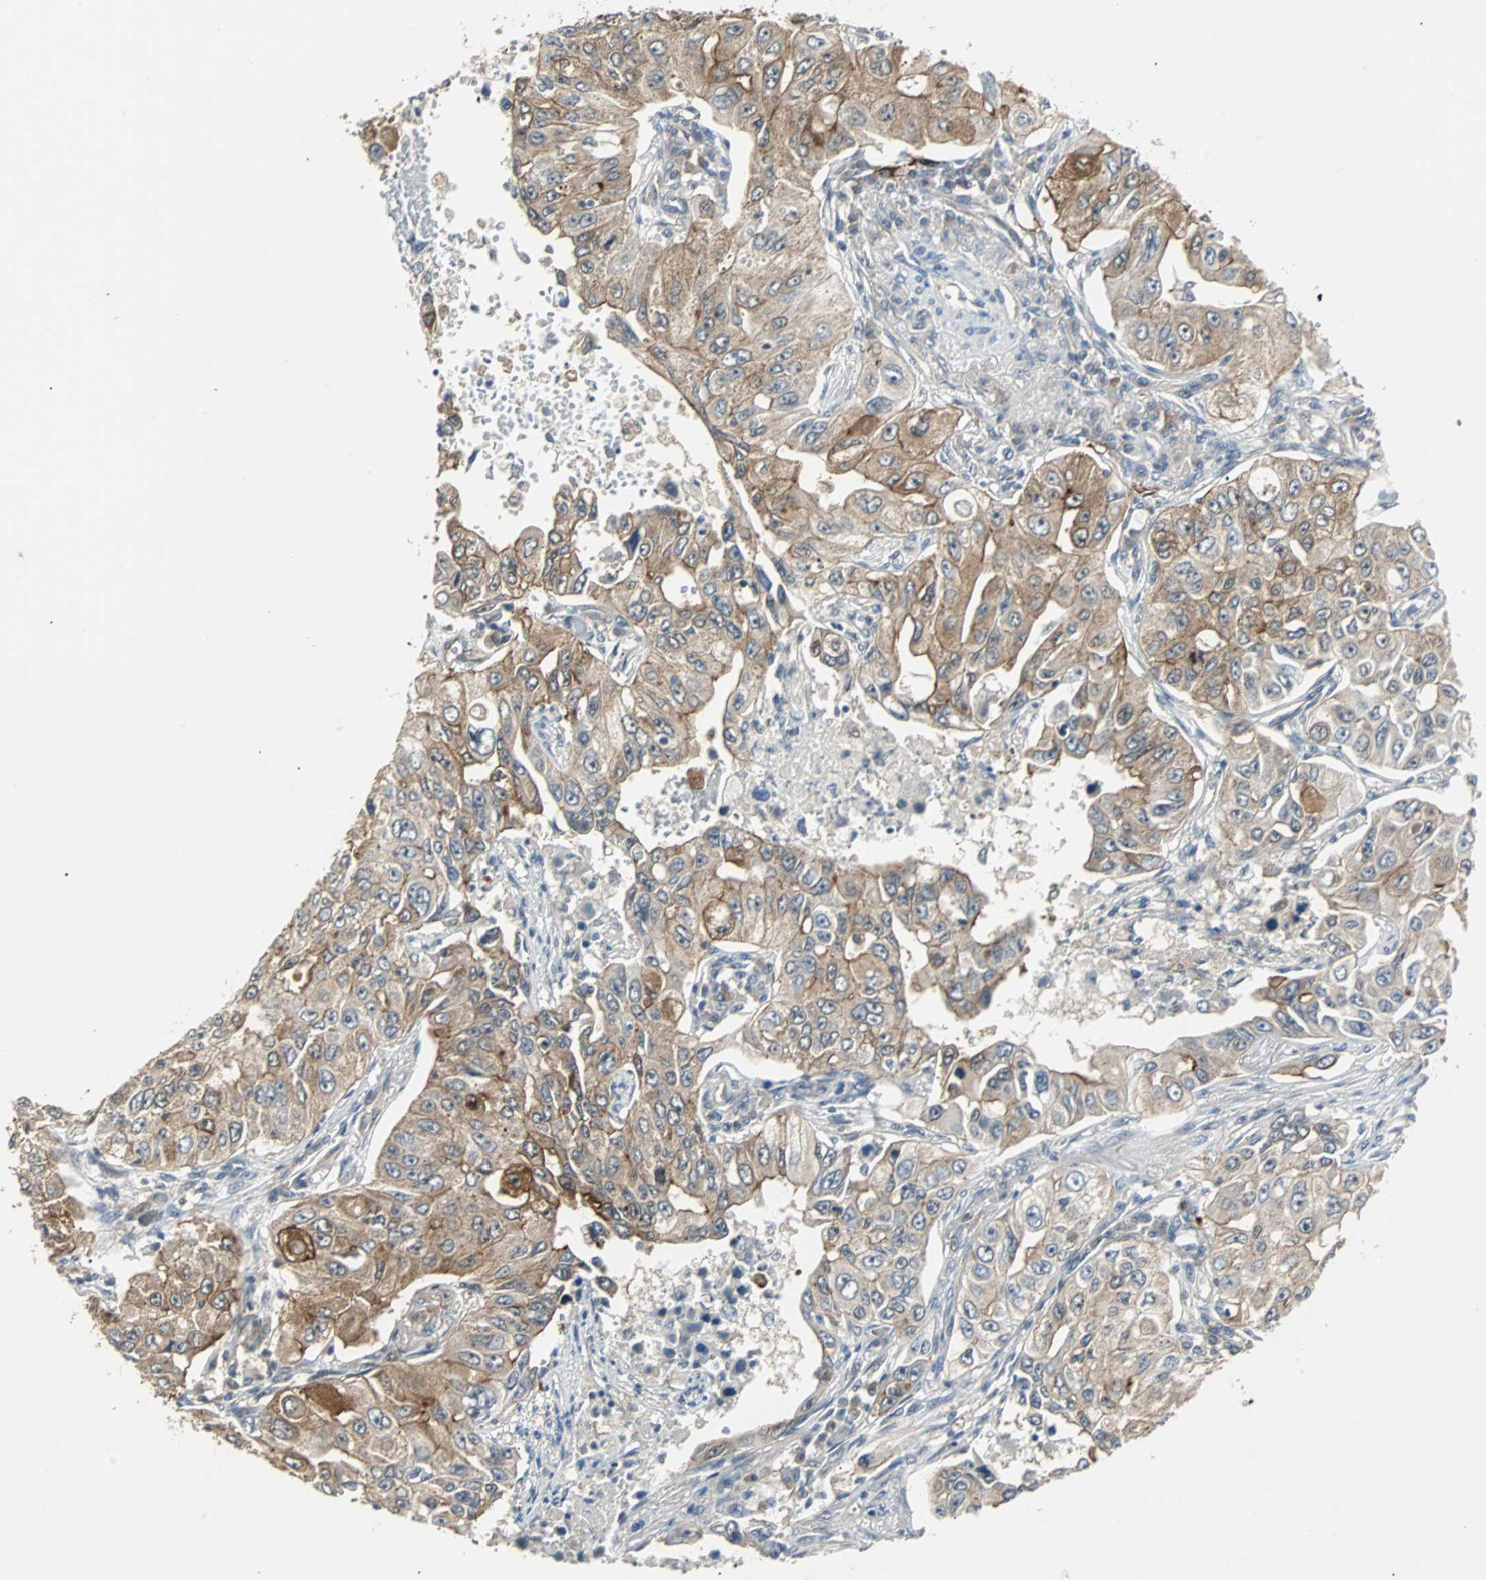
{"staining": {"intensity": "moderate", "quantity": ">75%", "location": "cytoplasmic/membranous"}, "tissue": "lung cancer", "cell_type": "Tumor cells", "image_type": "cancer", "snomed": [{"axis": "morphology", "description": "Adenocarcinoma, NOS"}, {"axis": "topography", "description": "Lung"}], "caption": "IHC of human adenocarcinoma (lung) shows medium levels of moderate cytoplasmic/membranous expression in approximately >75% of tumor cells.", "gene": "CMC2", "patient": {"sex": "male", "age": 84}}